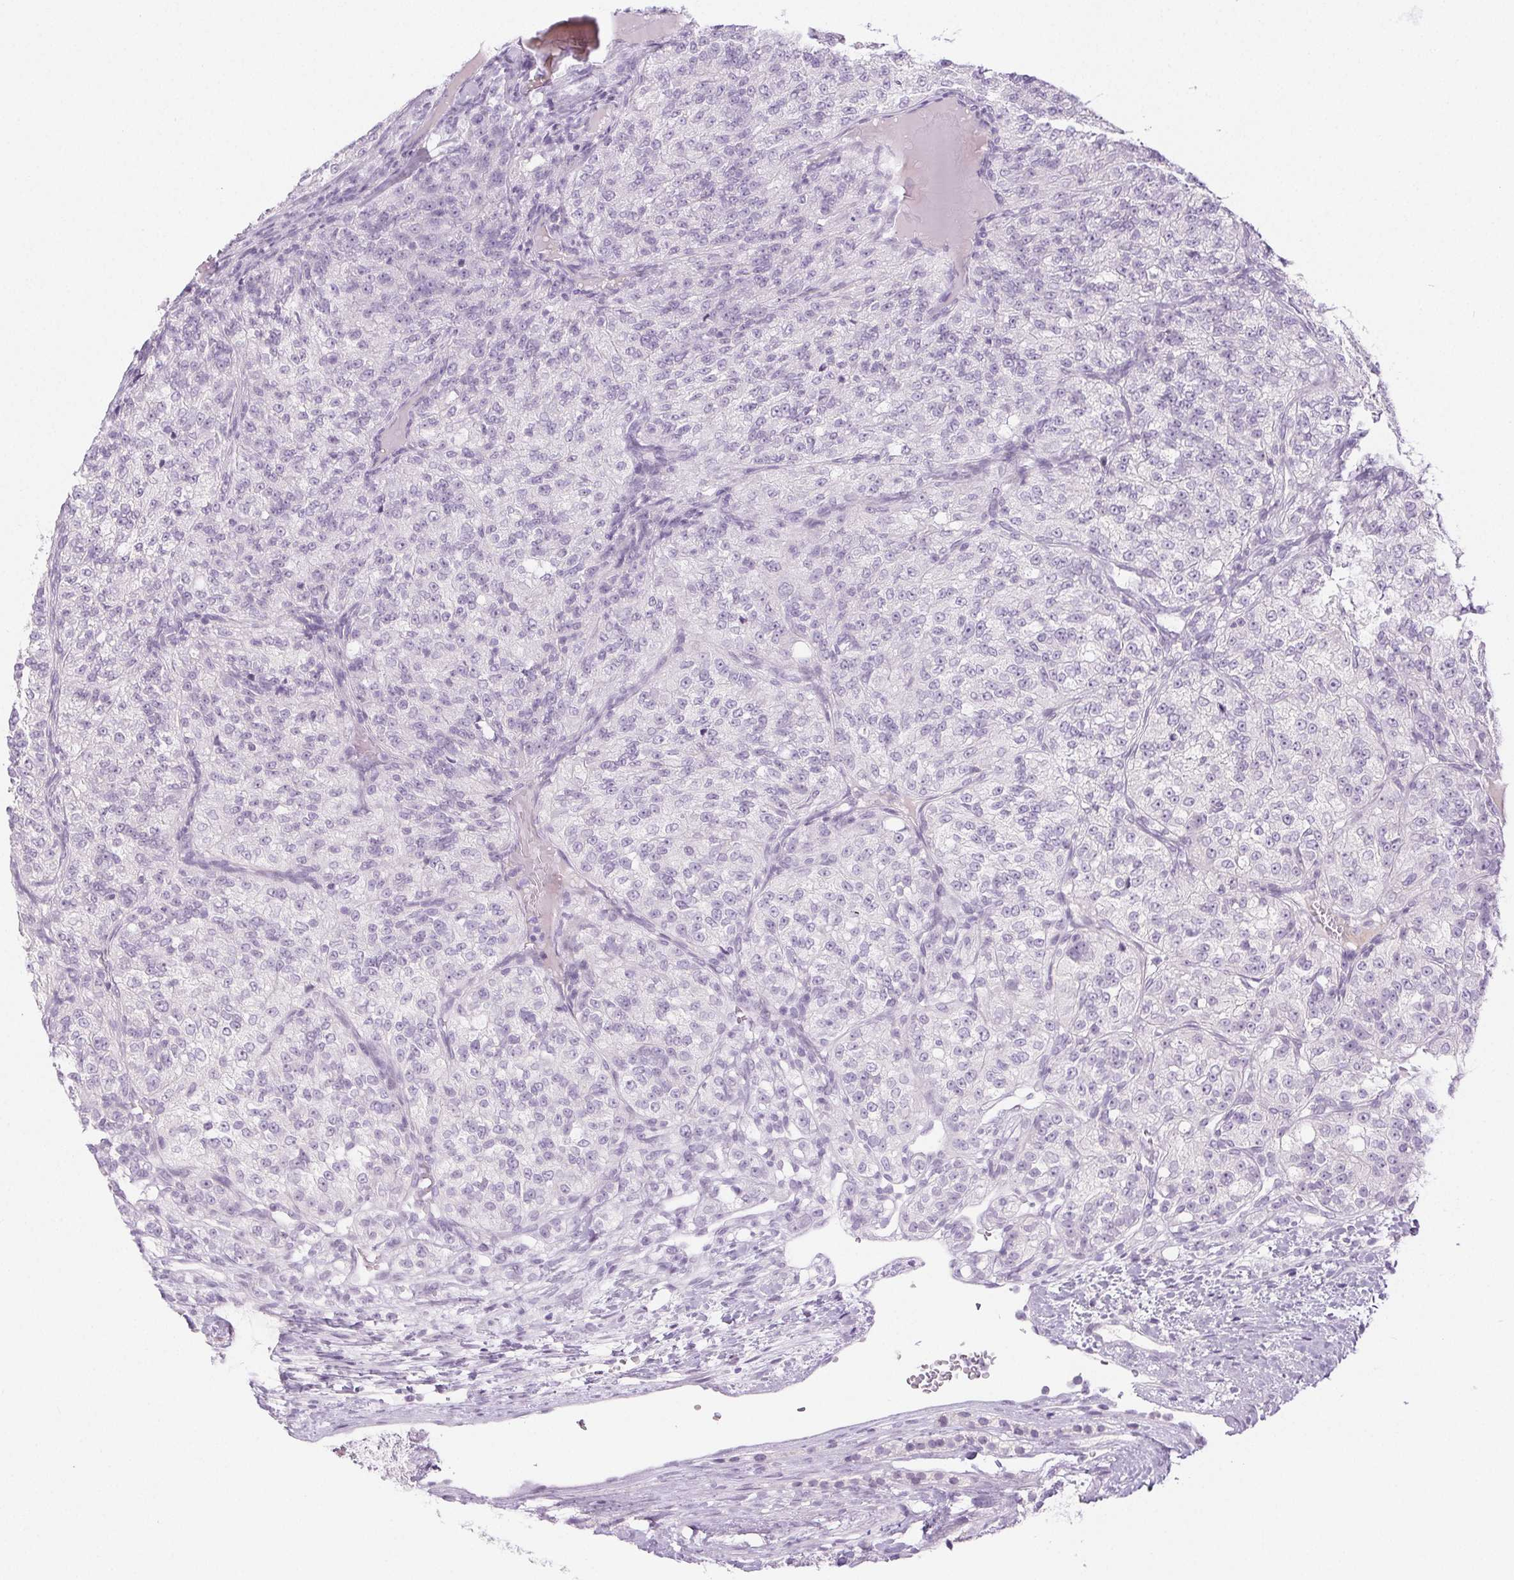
{"staining": {"intensity": "negative", "quantity": "none", "location": "none"}, "tissue": "renal cancer", "cell_type": "Tumor cells", "image_type": "cancer", "snomed": [{"axis": "morphology", "description": "Adenocarcinoma, NOS"}, {"axis": "topography", "description": "Kidney"}], "caption": "A high-resolution micrograph shows immunohistochemistry staining of renal cancer (adenocarcinoma), which exhibits no significant positivity in tumor cells.", "gene": "PI3", "patient": {"sex": "female", "age": 63}}